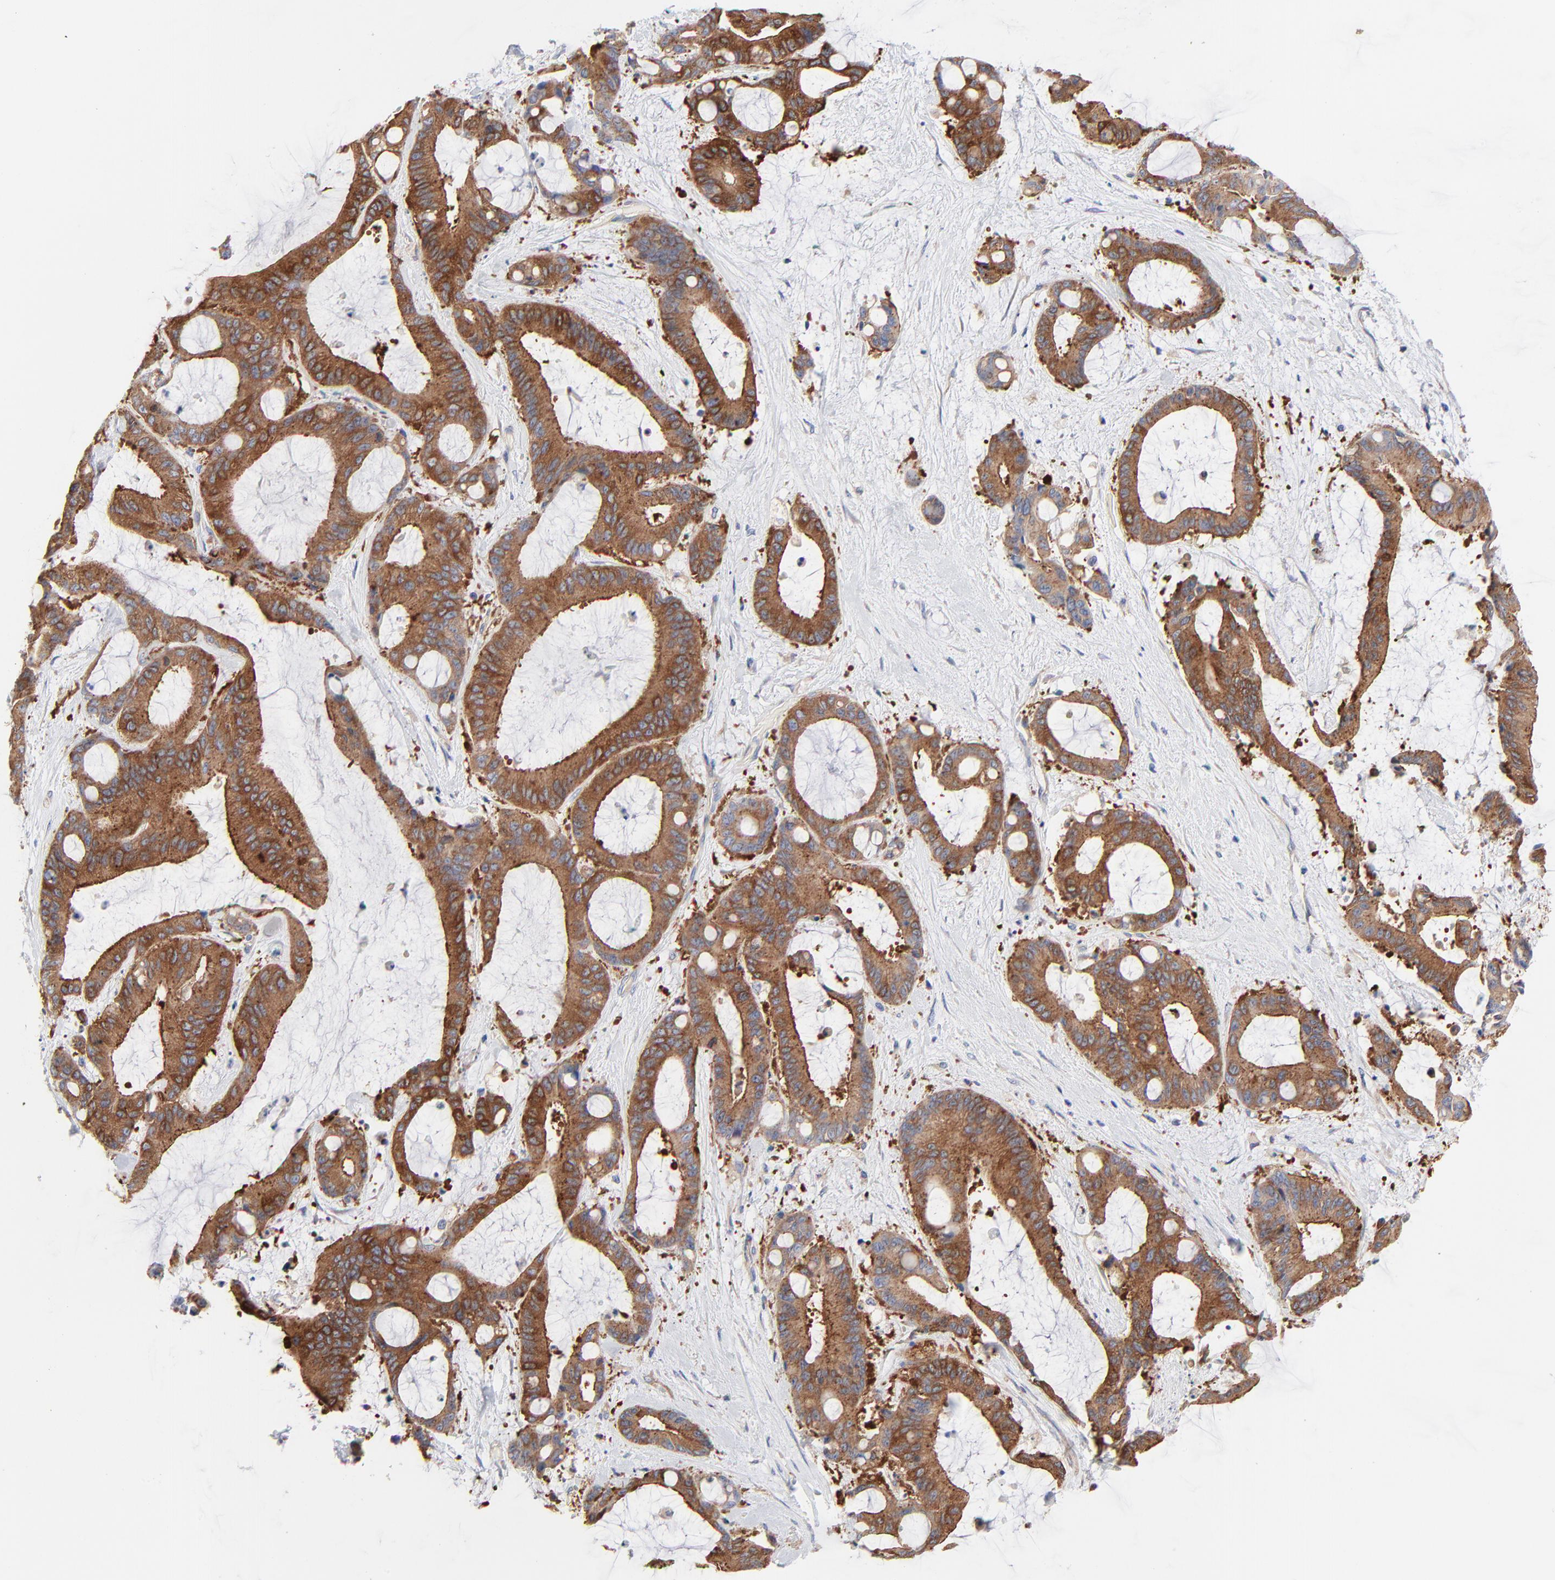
{"staining": {"intensity": "strong", "quantity": ">75%", "location": "cytoplasmic/membranous"}, "tissue": "liver cancer", "cell_type": "Tumor cells", "image_type": "cancer", "snomed": [{"axis": "morphology", "description": "Cholangiocarcinoma"}, {"axis": "topography", "description": "Liver"}], "caption": "Immunohistochemical staining of liver cholangiocarcinoma reveals high levels of strong cytoplasmic/membranous protein expression in about >75% of tumor cells.", "gene": "CD2AP", "patient": {"sex": "female", "age": 73}}